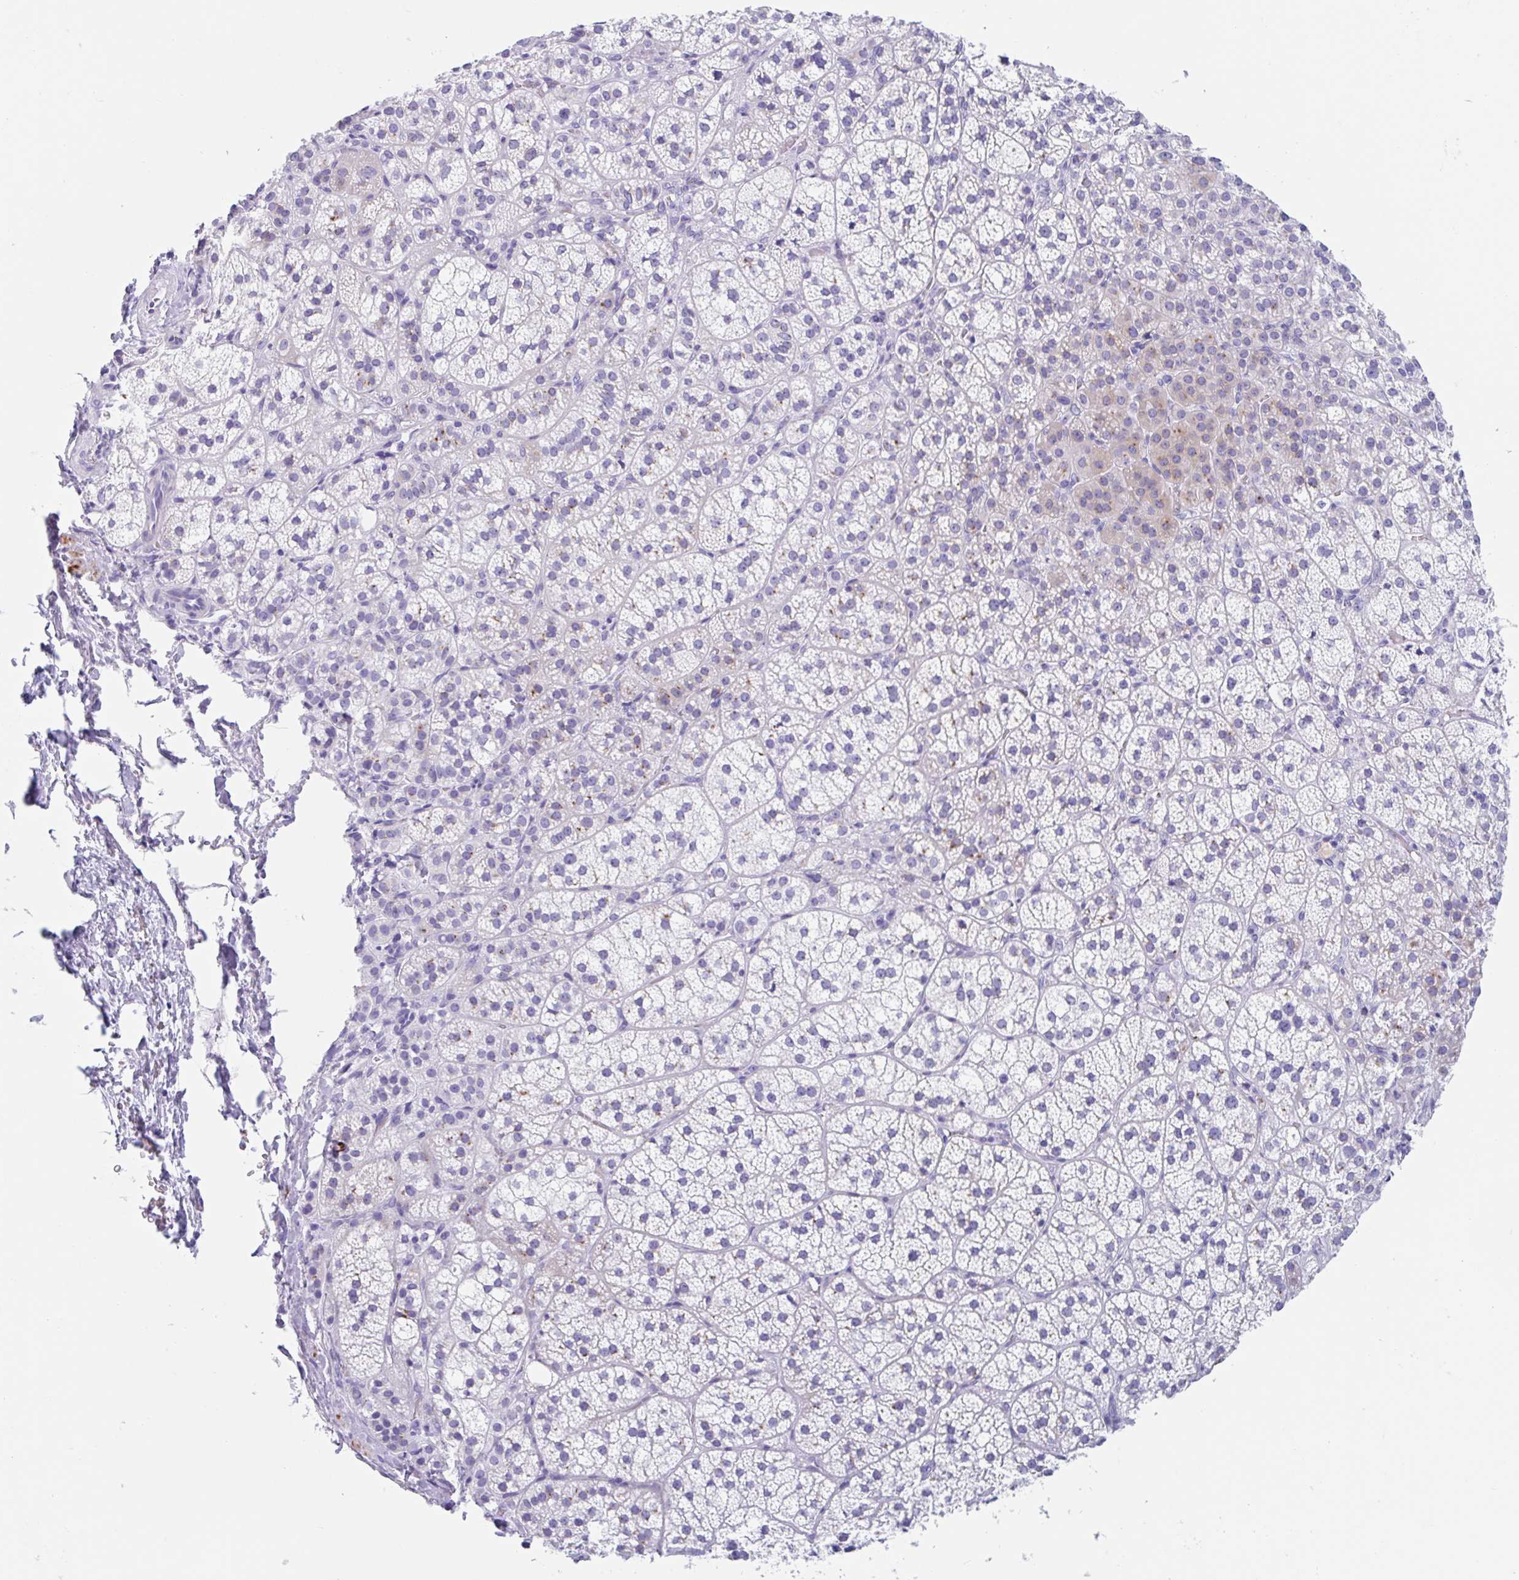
{"staining": {"intensity": "weak", "quantity": "25%-75%", "location": "cytoplasmic/membranous"}, "tissue": "adrenal gland", "cell_type": "Glandular cells", "image_type": "normal", "snomed": [{"axis": "morphology", "description": "Normal tissue, NOS"}, {"axis": "topography", "description": "Adrenal gland"}], "caption": "Immunohistochemical staining of normal adrenal gland exhibits 25%-75% levels of weak cytoplasmic/membranous protein staining in approximately 25%-75% of glandular cells. (IHC, brightfield microscopy, high magnification).", "gene": "CPTP", "patient": {"sex": "female", "age": 60}}